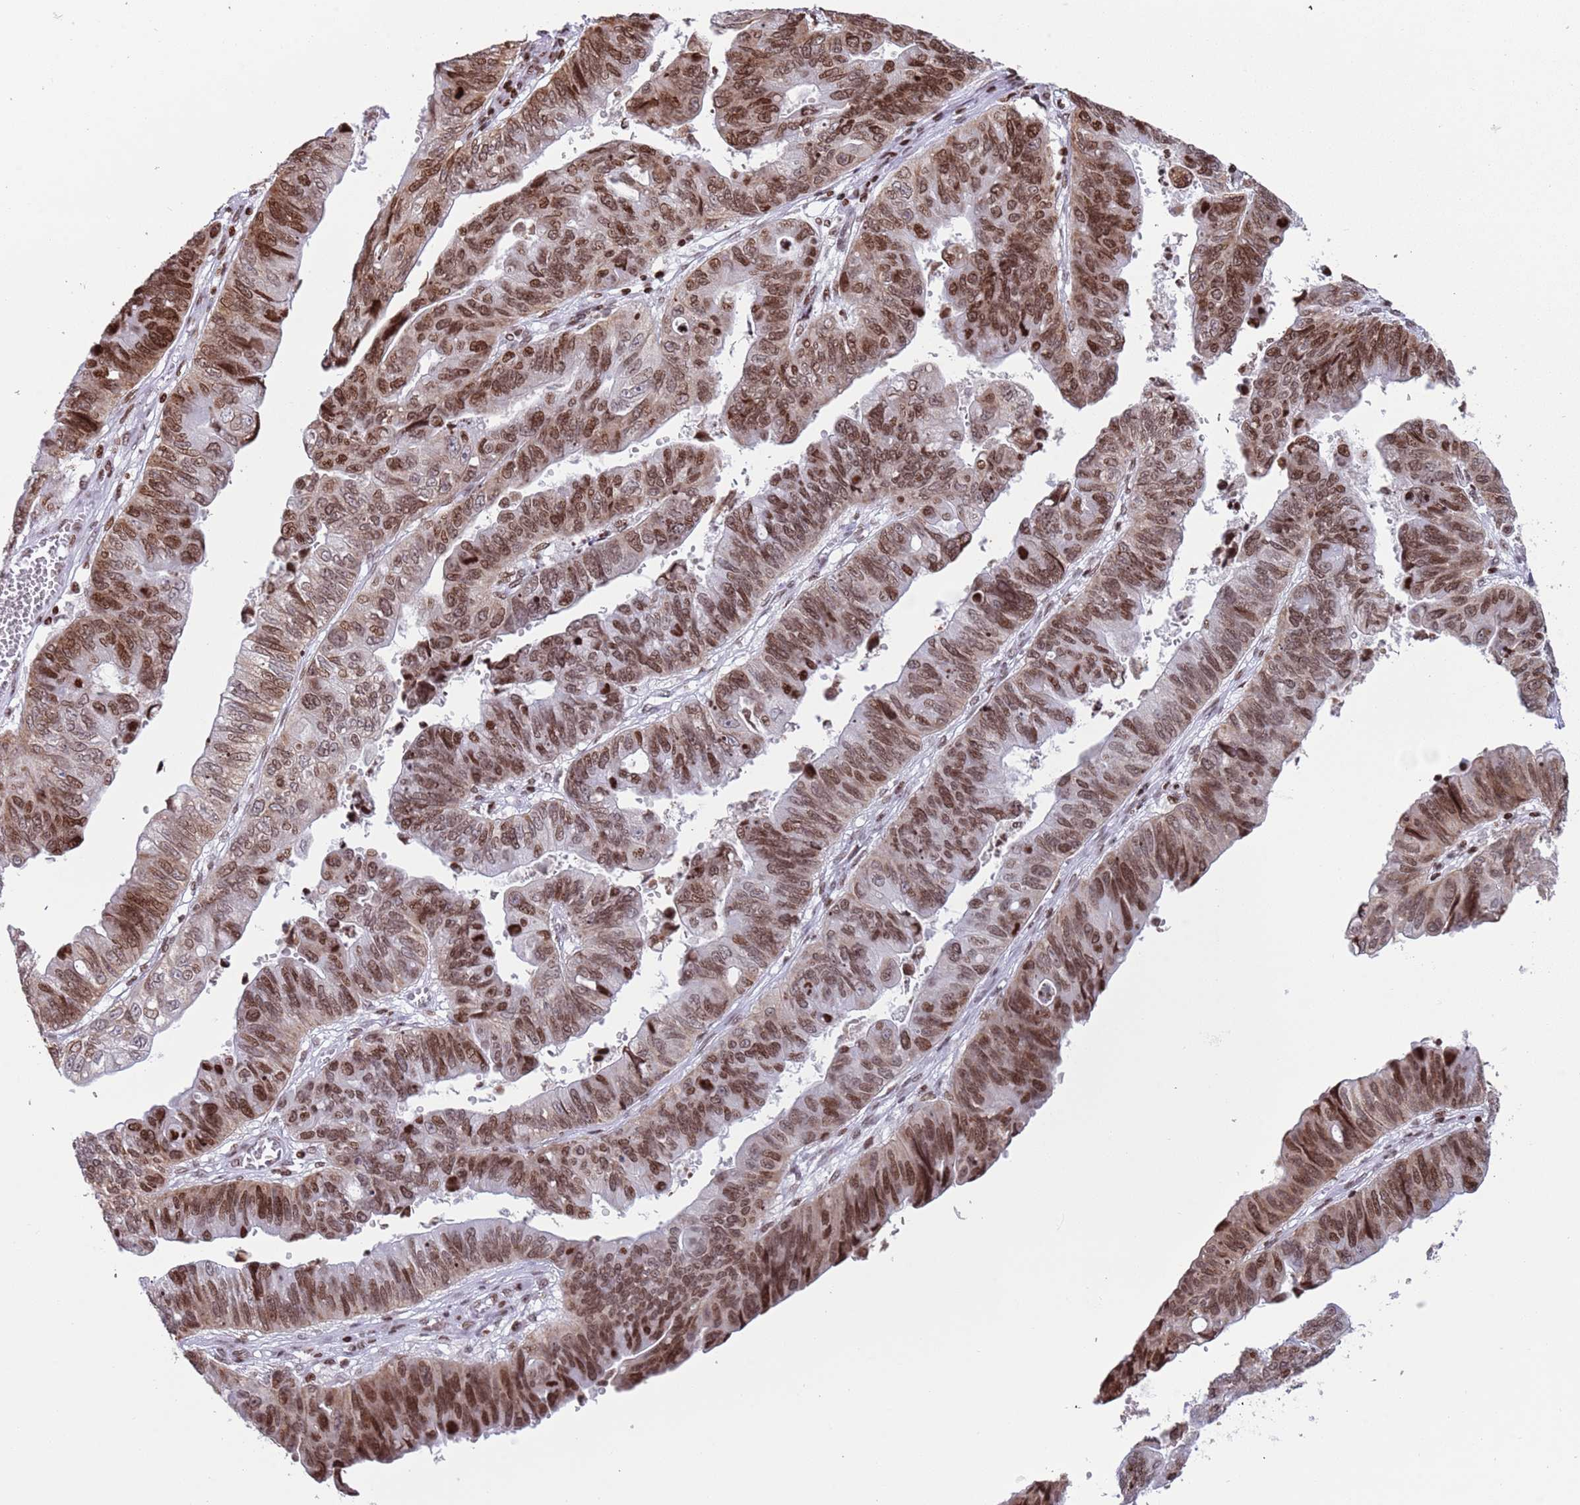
{"staining": {"intensity": "strong", "quantity": ">75%", "location": "nuclear"}, "tissue": "stomach cancer", "cell_type": "Tumor cells", "image_type": "cancer", "snomed": [{"axis": "morphology", "description": "Adenocarcinoma, NOS"}, {"axis": "topography", "description": "Stomach"}], "caption": "Protein staining of stomach cancer tissue displays strong nuclear positivity in about >75% of tumor cells. Immunohistochemistry stains the protein in brown and the nuclei are stained blue.", "gene": "HDAC8", "patient": {"sex": "male", "age": 59}}